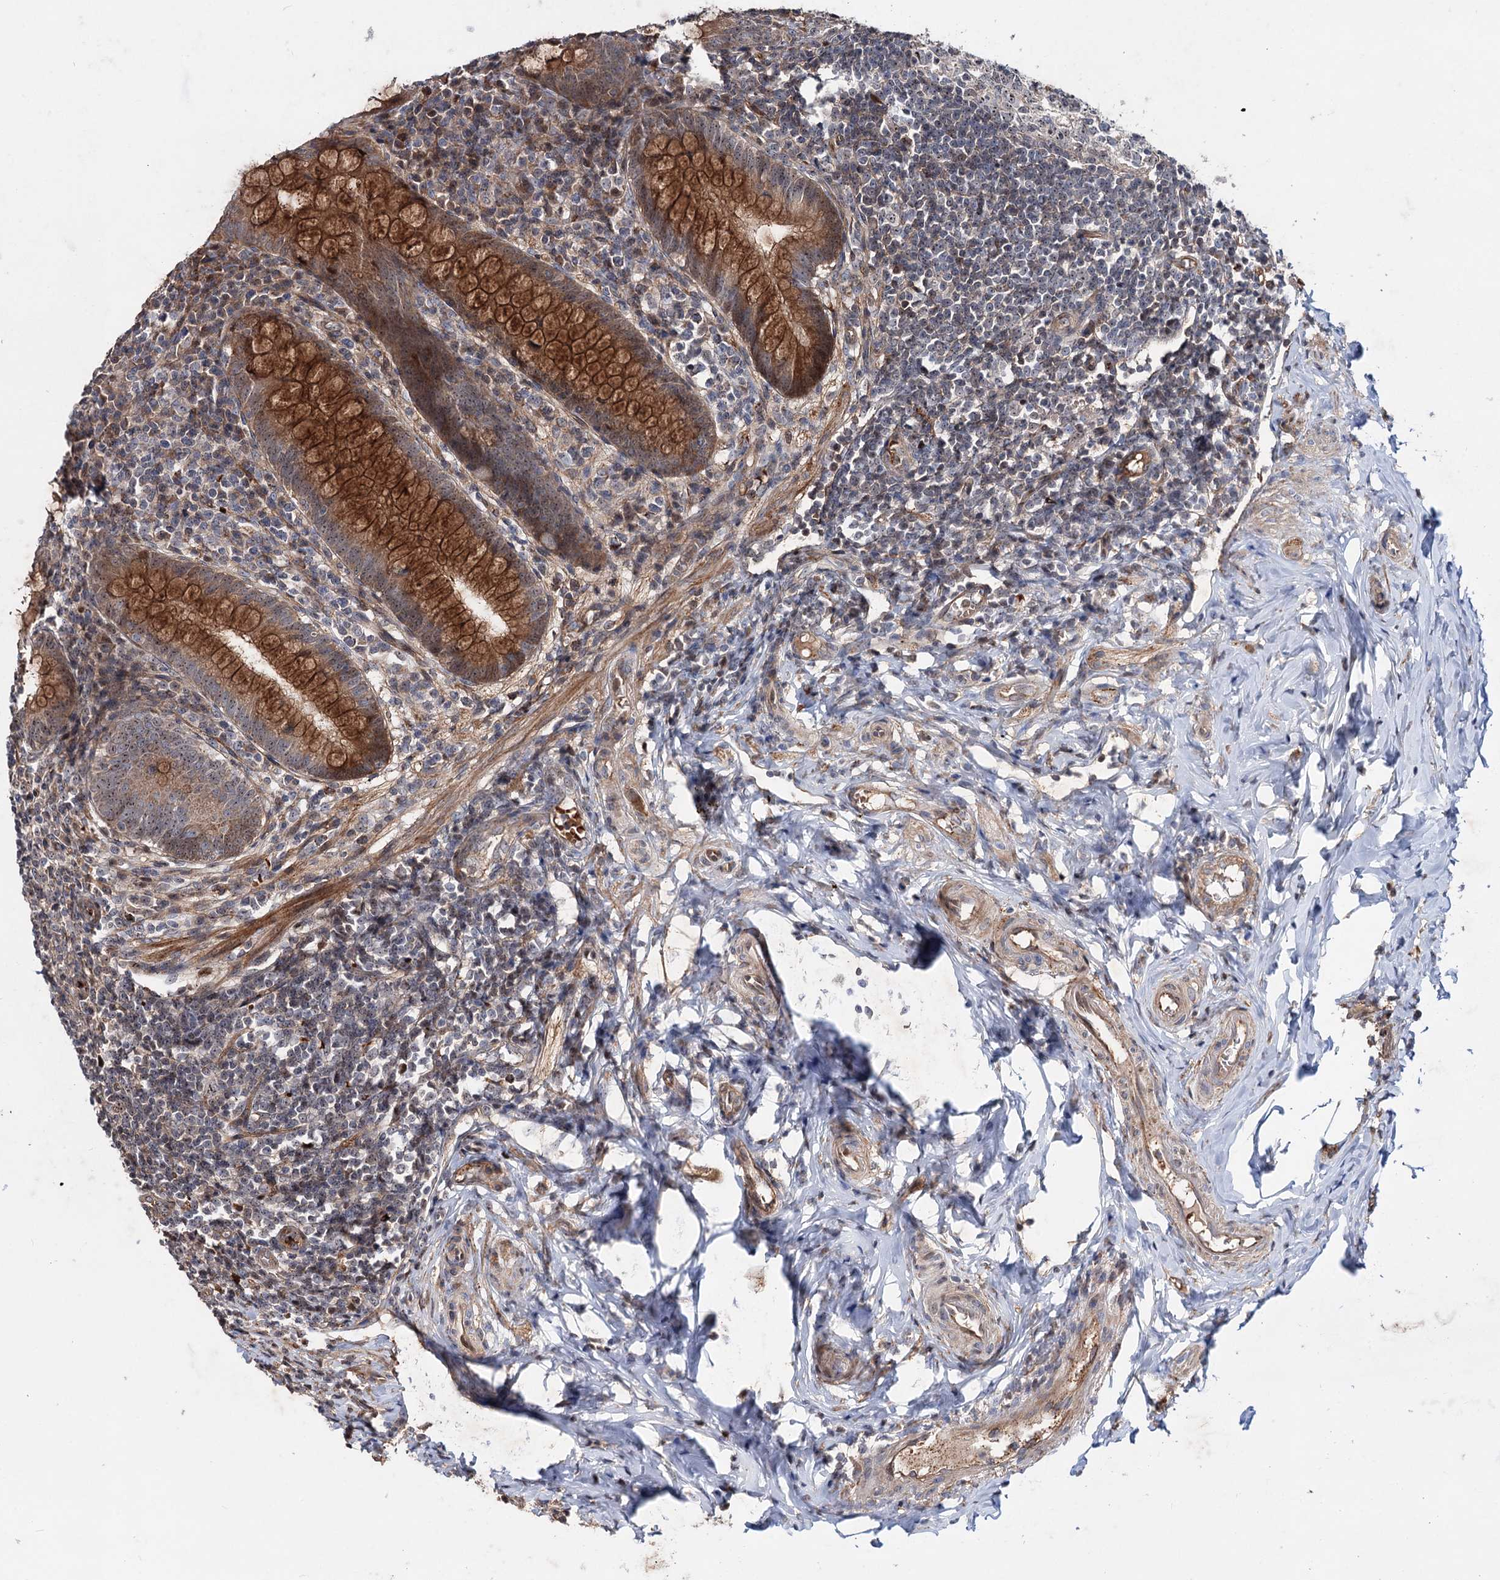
{"staining": {"intensity": "strong", "quantity": ">75%", "location": "cytoplasmic/membranous"}, "tissue": "appendix", "cell_type": "Glandular cells", "image_type": "normal", "snomed": [{"axis": "morphology", "description": "Normal tissue, NOS"}, {"axis": "topography", "description": "Appendix"}], "caption": "Brown immunohistochemical staining in unremarkable appendix exhibits strong cytoplasmic/membranous expression in approximately >75% of glandular cells. The staining is performed using DAB brown chromogen to label protein expression. The nuclei are counter-stained blue using hematoxylin.", "gene": "PTDSS2", "patient": {"sex": "female", "age": 33}}